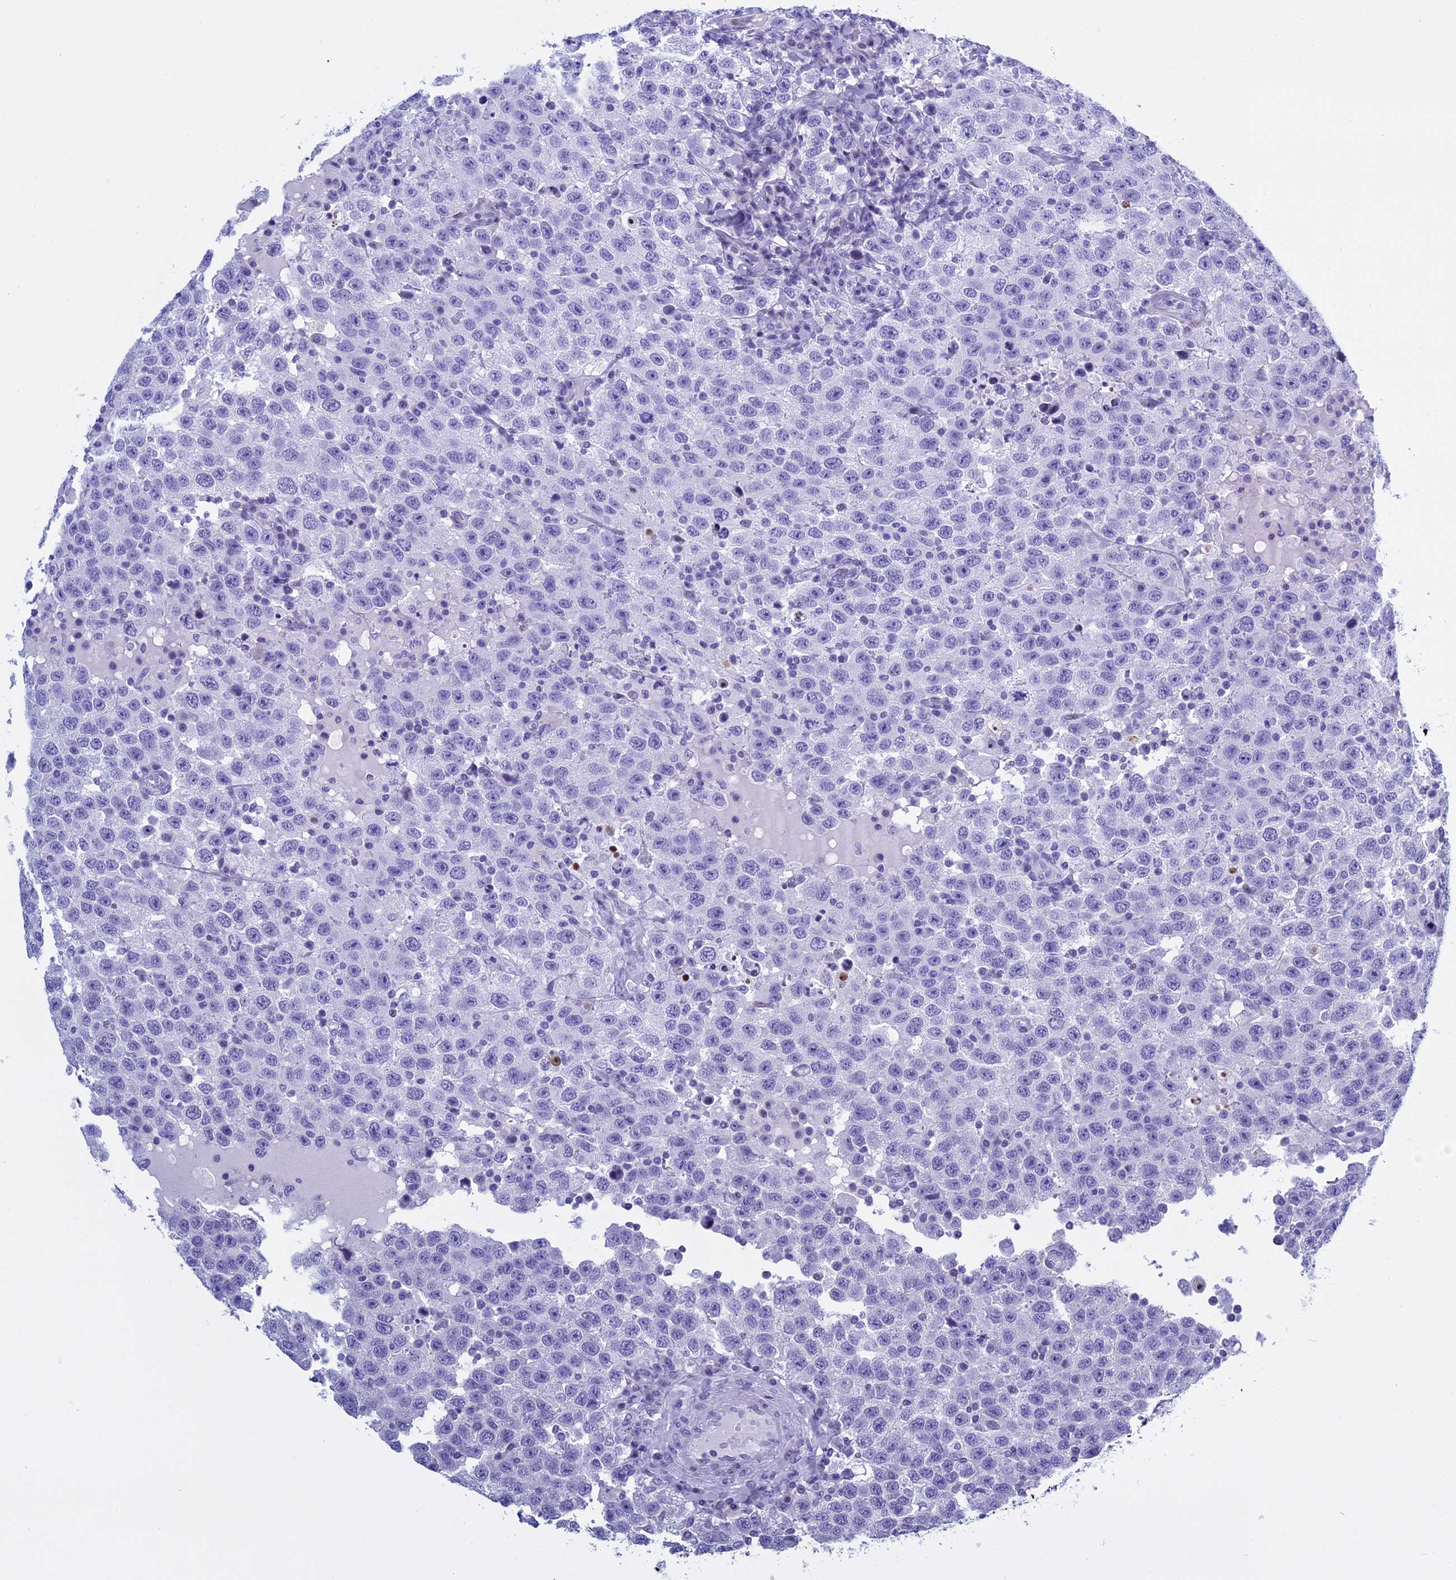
{"staining": {"intensity": "negative", "quantity": "none", "location": "none"}, "tissue": "testis cancer", "cell_type": "Tumor cells", "image_type": "cancer", "snomed": [{"axis": "morphology", "description": "Seminoma, NOS"}, {"axis": "topography", "description": "Testis"}], "caption": "Protein analysis of testis cancer exhibits no significant expression in tumor cells.", "gene": "KCTD21", "patient": {"sex": "male", "age": 41}}